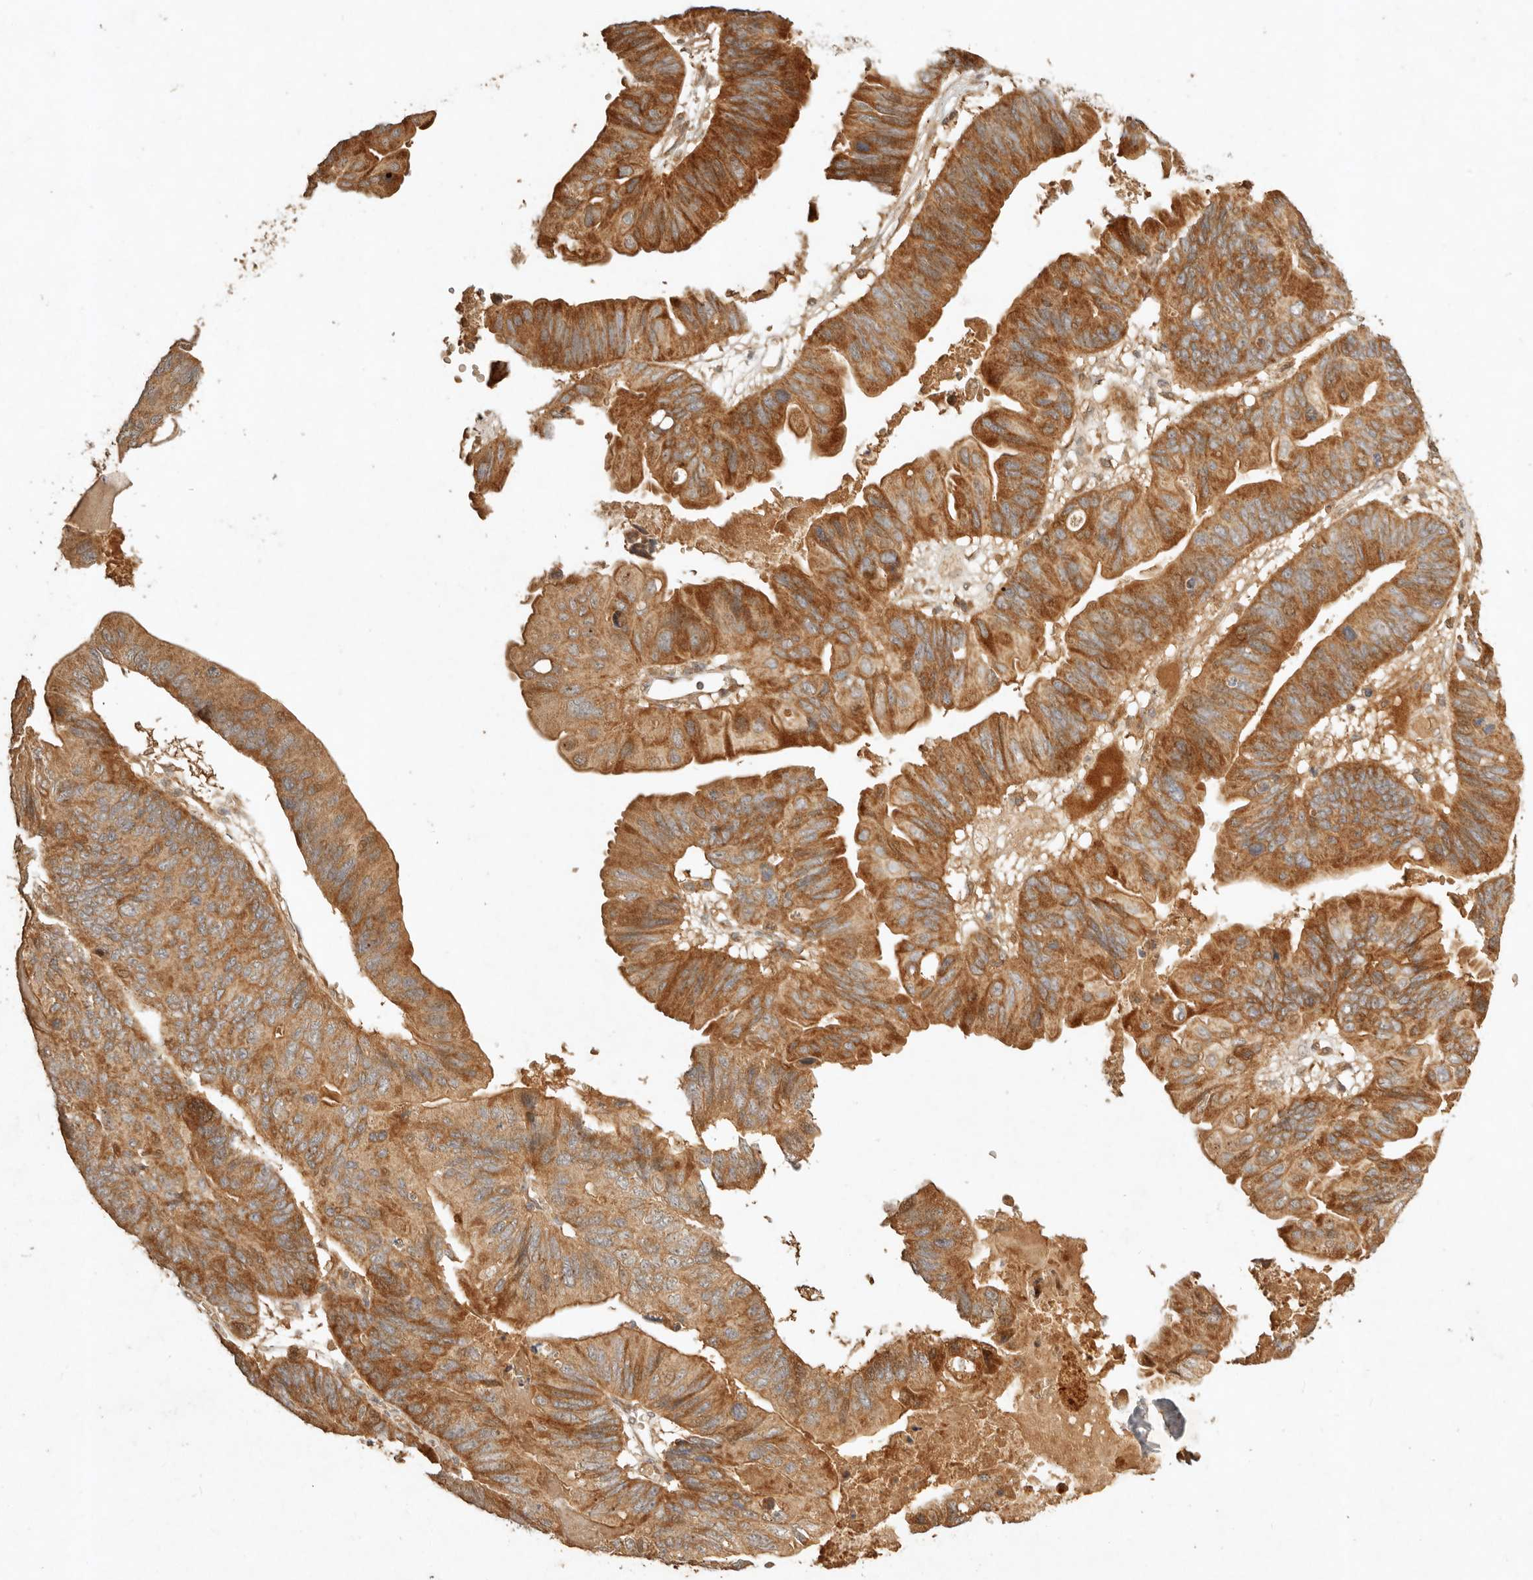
{"staining": {"intensity": "moderate", "quantity": ">75%", "location": "cytoplasmic/membranous"}, "tissue": "ovarian cancer", "cell_type": "Tumor cells", "image_type": "cancer", "snomed": [{"axis": "morphology", "description": "Cystadenocarcinoma, mucinous, NOS"}, {"axis": "topography", "description": "Ovary"}], "caption": "Human ovarian cancer stained with a protein marker reveals moderate staining in tumor cells.", "gene": "CLEC4C", "patient": {"sex": "female", "age": 61}}